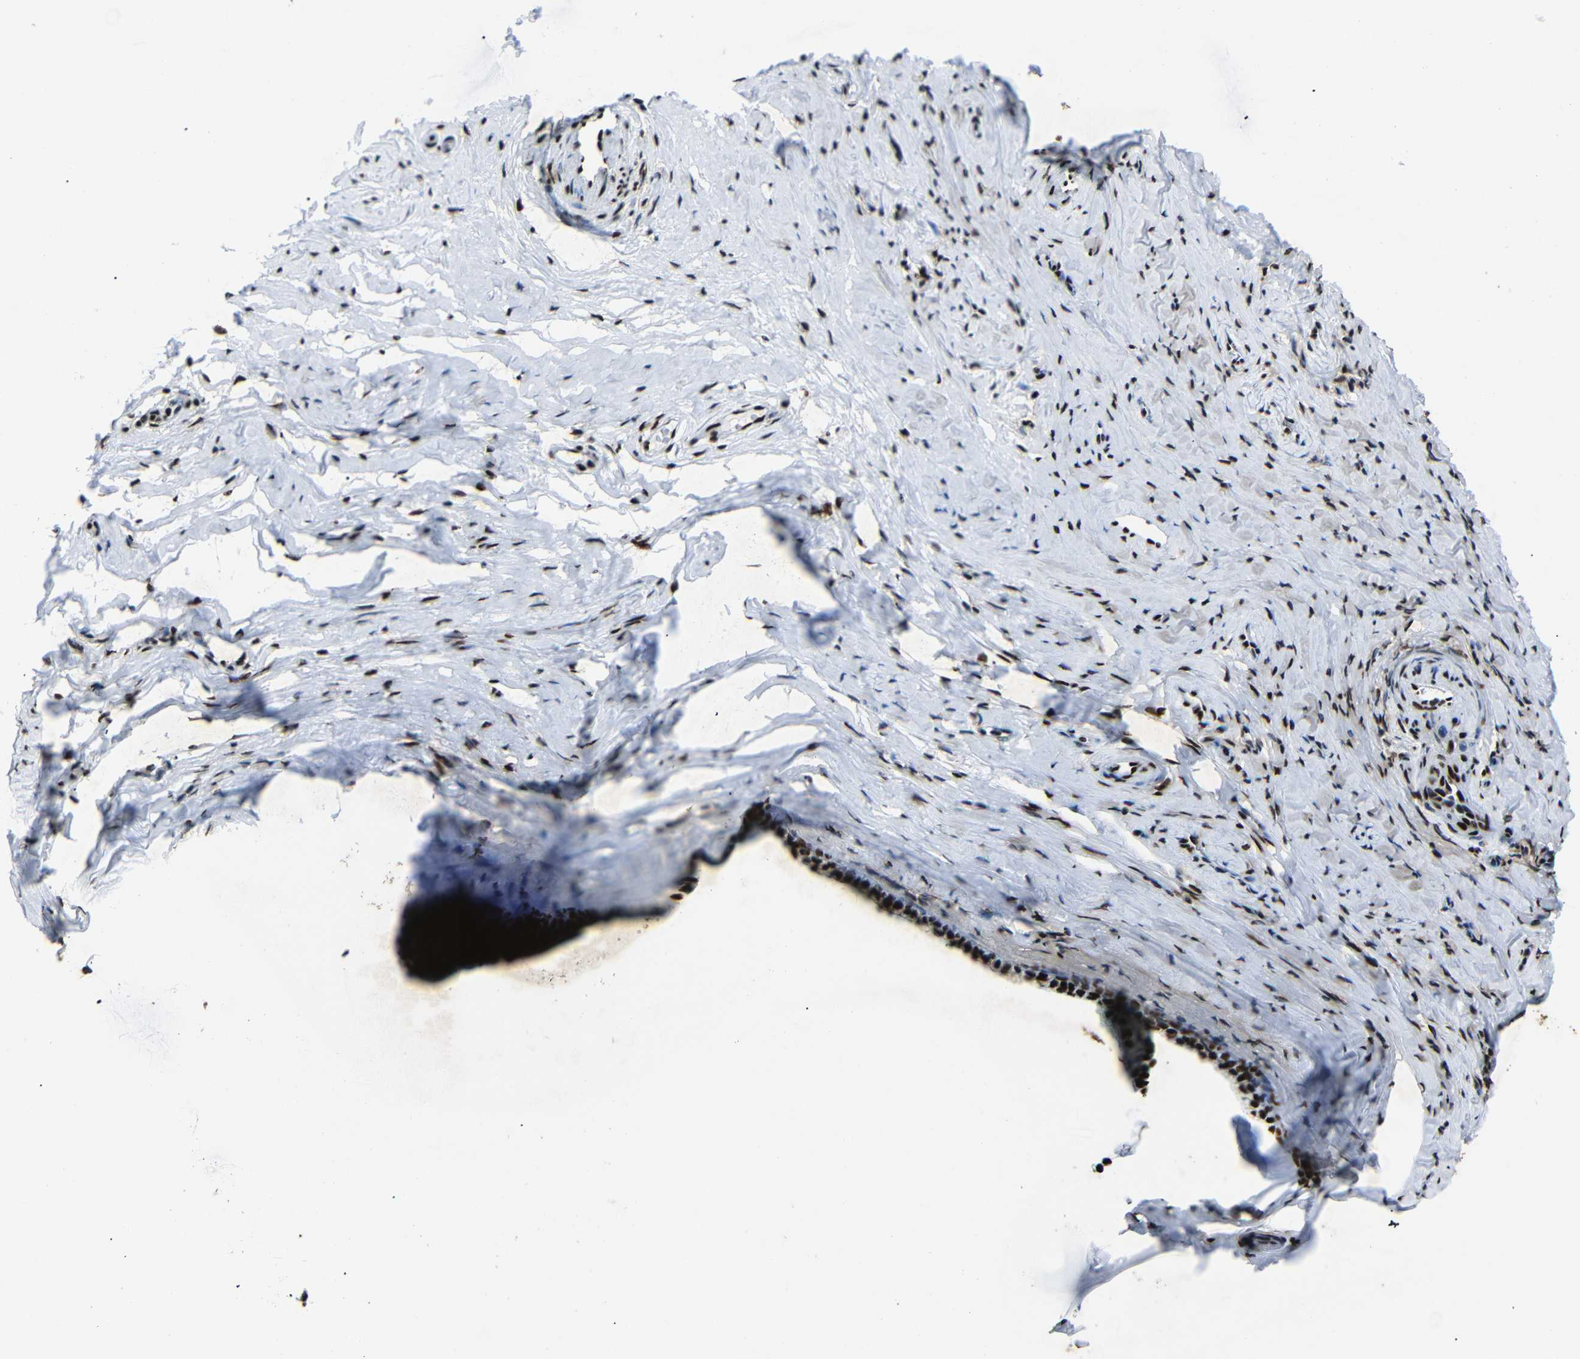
{"staining": {"intensity": "strong", "quantity": ">75%", "location": "nuclear"}, "tissue": "cervix", "cell_type": "Glandular cells", "image_type": "normal", "snomed": [{"axis": "morphology", "description": "Normal tissue, NOS"}, {"axis": "topography", "description": "Cervix"}], "caption": "Unremarkable cervix reveals strong nuclear positivity in about >75% of glandular cells, visualized by immunohistochemistry.", "gene": "SRSF1", "patient": {"sex": "female", "age": 39}}